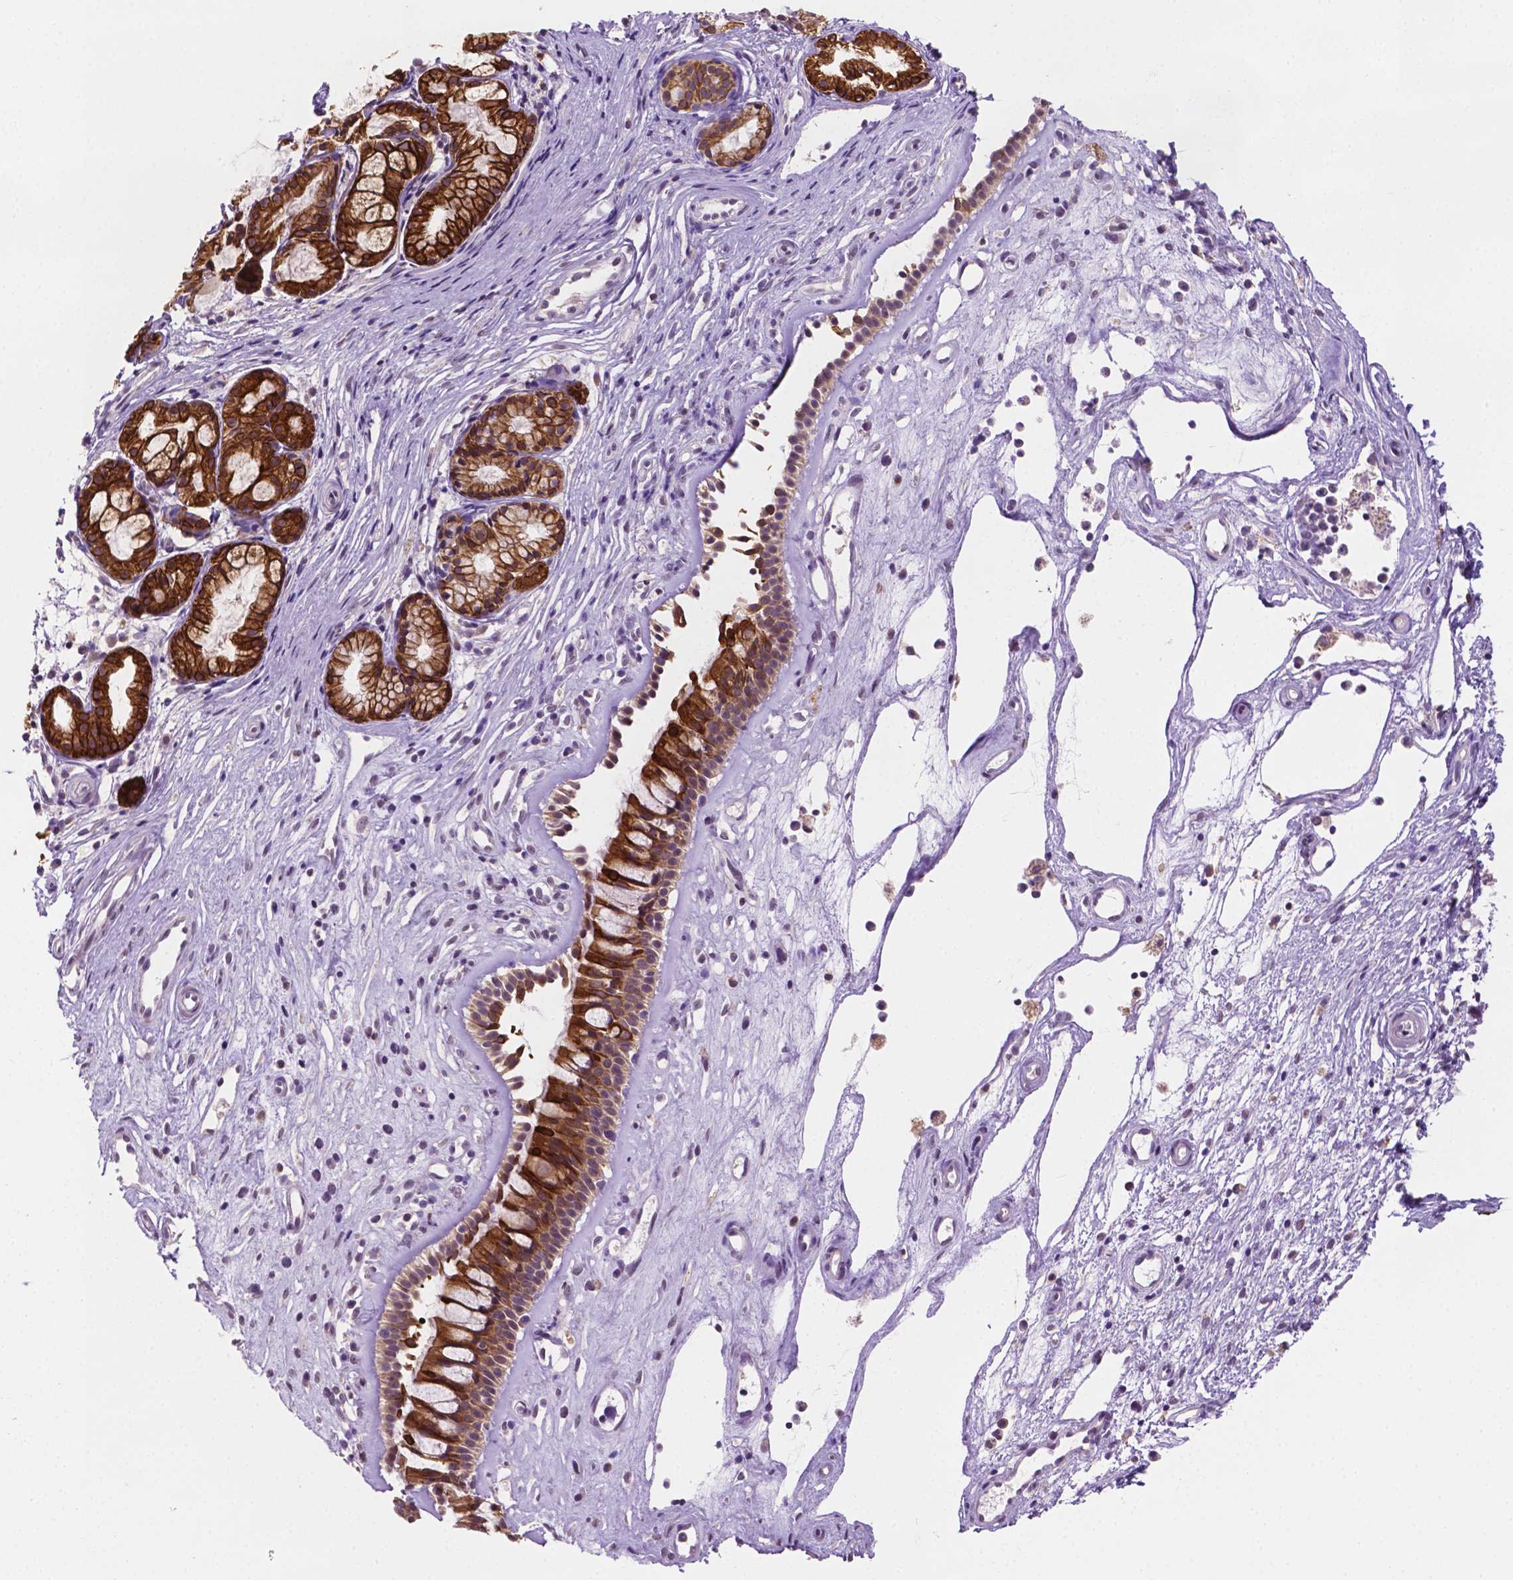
{"staining": {"intensity": "strong", "quantity": ">75%", "location": "cytoplasmic/membranous"}, "tissue": "nasopharynx", "cell_type": "Respiratory epithelial cells", "image_type": "normal", "snomed": [{"axis": "morphology", "description": "Normal tissue, NOS"}, {"axis": "topography", "description": "Nasopharynx"}], "caption": "This image displays IHC staining of normal nasopharynx, with high strong cytoplasmic/membranous positivity in about >75% of respiratory epithelial cells.", "gene": "SHLD3", "patient": {"sex": "female", "age": 52}}